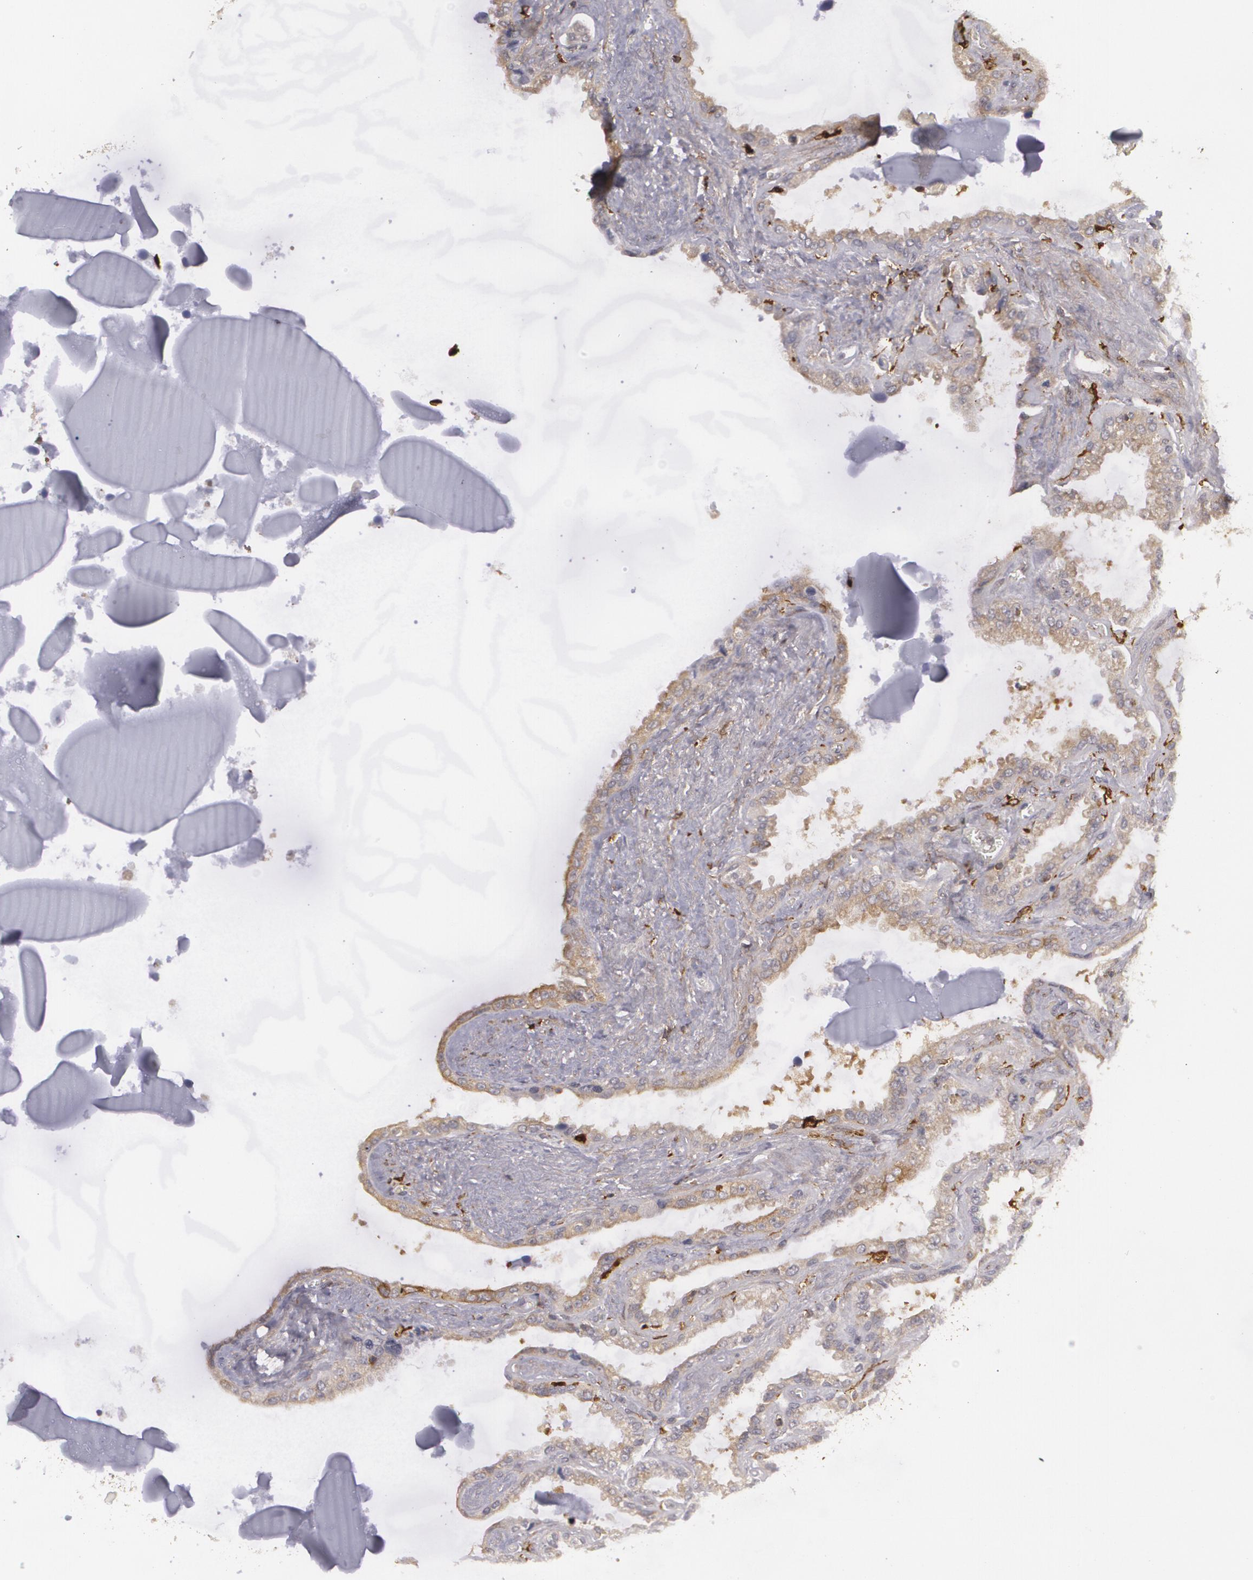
{"staining": {"intensity": "moderate", "quantity": ">75%", "location": "cytoplasmic/membranous"}, "tissue": "seminal vesicle", "cell_type": "Glandular cells", "image_type": "normal", "snomed": [{"axis": "morphology", "description": "Normal tissue, NOS"}, {"axis": "morphology", "description": "Inflammation, NOS"}, {"axis": "topography", "description": "Urinary bladder"}, {"axis": "topography", "description": "Prostate"}, {"axis": "topography", "description": "Seminal veicle"}], "caption": "IHC (DAB) staining of normal human seminal vesicle reveals moderate cytoplasmic/membranous protein expression in about >75% of glandular cells. The staining is performed using DAB (3,3'-diaminobenzidine) brown chromogen to label protein expression. The nuclei are counter-stained blue using hematoxylin.", "gene": "BIN1", "patient": {"sex": "male", "age": 82}}